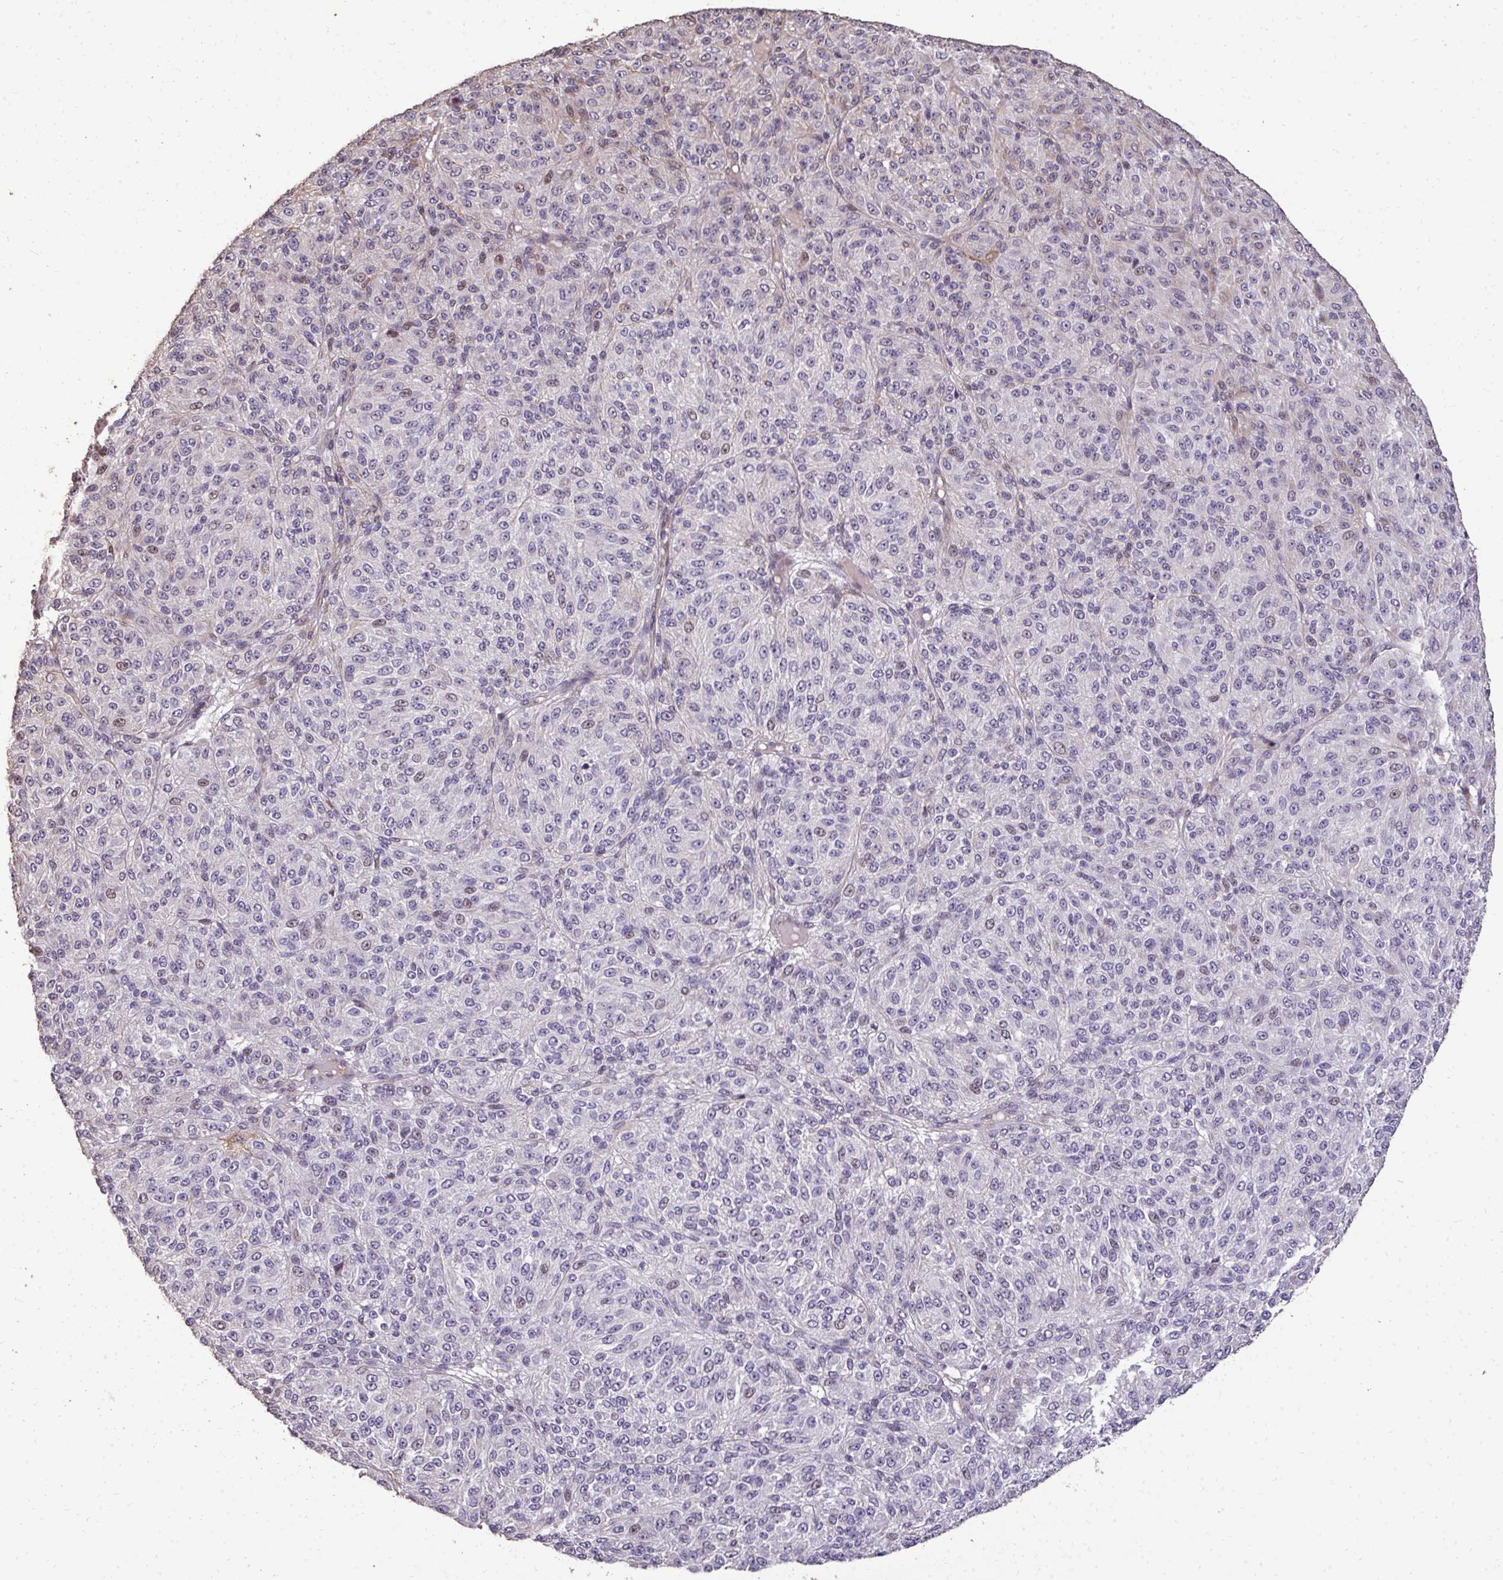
{"staining": {"intensity": "negative", "quantity": "none", "location": "none"}, "tissue": "melanoma", "cell_type": "Tumor cells", "image_type": "cancer", "snomed": [{"axis": "morphology", "description": "Malignant melanoma, Metastatic site"}, {"axis": "topography", "description": "Brain"}], "caption": "Tumor cells are negative for protein expression in human melanoma. The staining was performed using DAB (3,3'-diaminobenzidine) to visualize the protein expression in brown, while the nuclei were stained in blue with hematoxylin (Magnification: 20x).", "gene": "FIBCD1", "patient": {"sex": "female", "age": 56}}